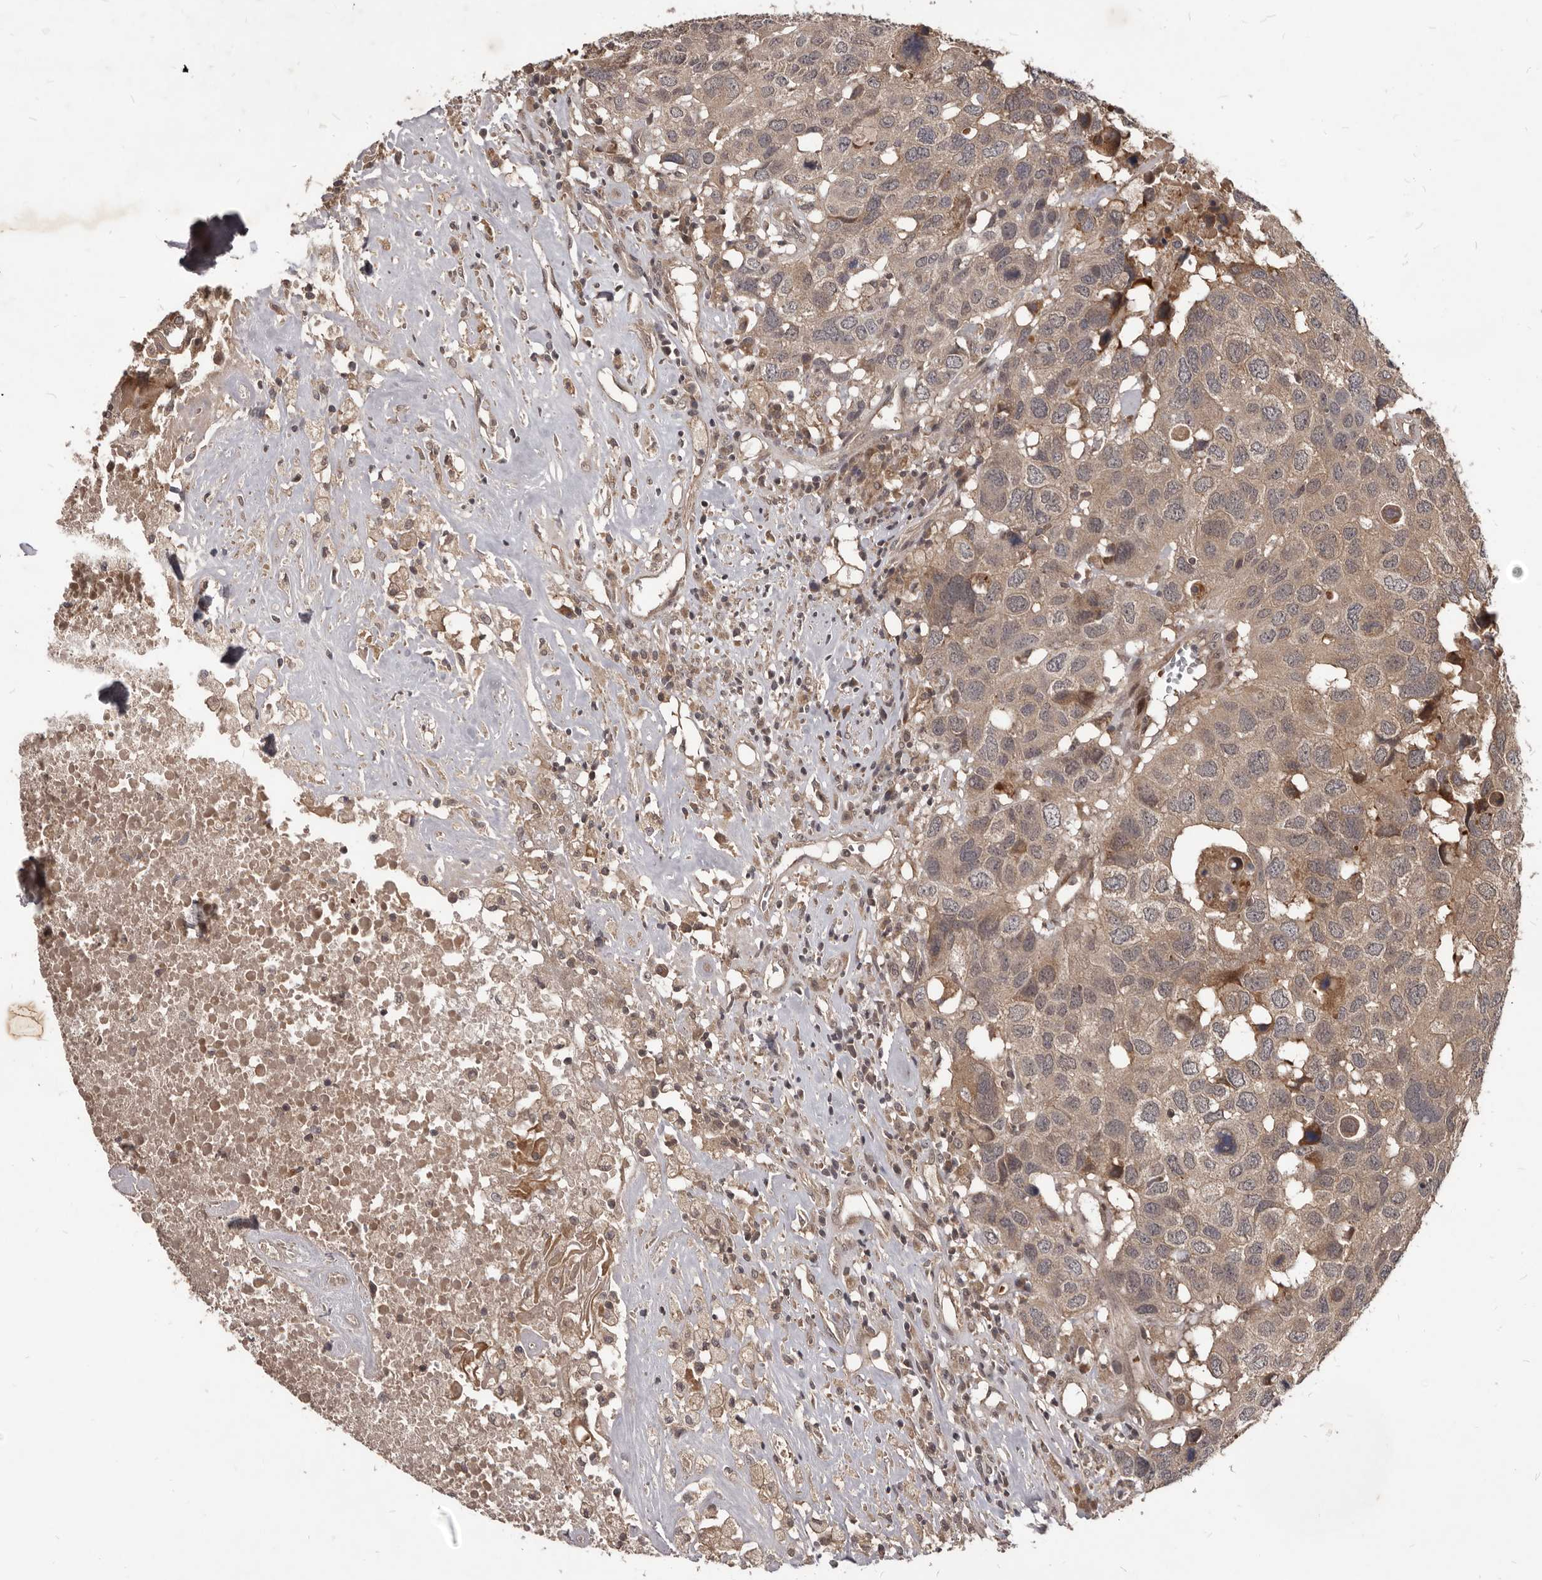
{"staining": {"intensity": "weak", "quantity": "25%-75%", "location": "cytoplasmic/membranous"}, "tissue": "head and neck cancer", "cell_type": "Tumor cells", "image_type": "cancer", "snomed": [{"axis": "morphology", "description": "Squamous cell carcinoma, NOS"}, {"axis": "topography", "description": "Head-Neck"}], "caption": "Human head and neck cancer (squamous cell carcinoma) stained for a protein (brown) displays weak cytoplasmic/membranous positive expression in approximately 25%-75% of tumor cells.", "gene": "GABPB2", "patient": {"sex": "male", "age": 66}}